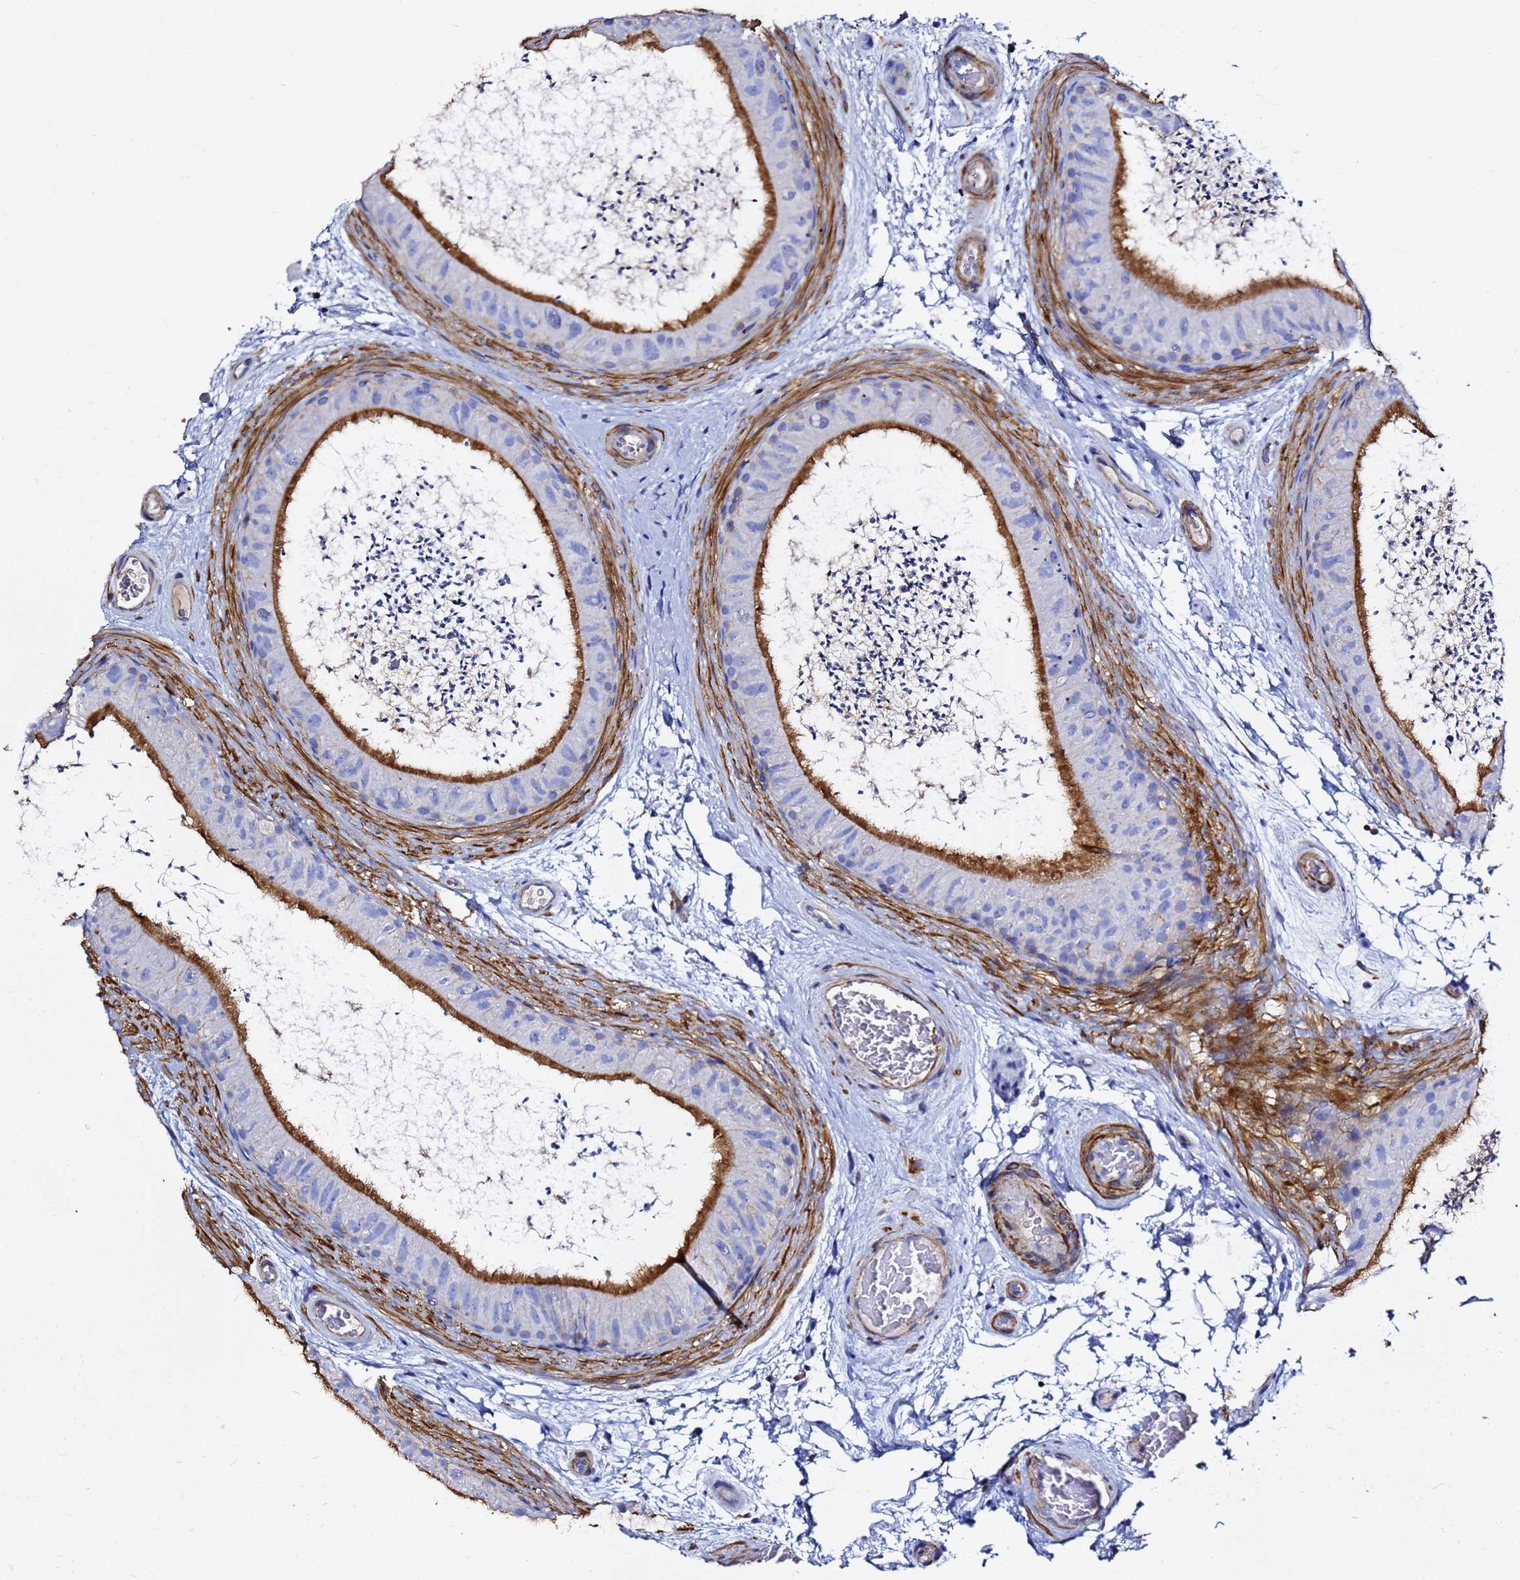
{"staining": {"intensity": "strong", "quantity": "25%-75%", "location": "cytoplasmic/membranous"}, "tissue": "epididymis", "cell_type": "Glandular cells", "image_type": "normal", "snomed": [{"axis": "morphology", "description": "Normal tissue, NOS"}, {"axis": "topography", "description": "Epididymis"}], "caption": "Human epididymis stained for a protein (brown) displays strong cytoplasmic/membranous positive staining in about 25%-75% of glandular cells.", "gene": "ACTA1", "patient": {"sex": "male", "age": 50}}